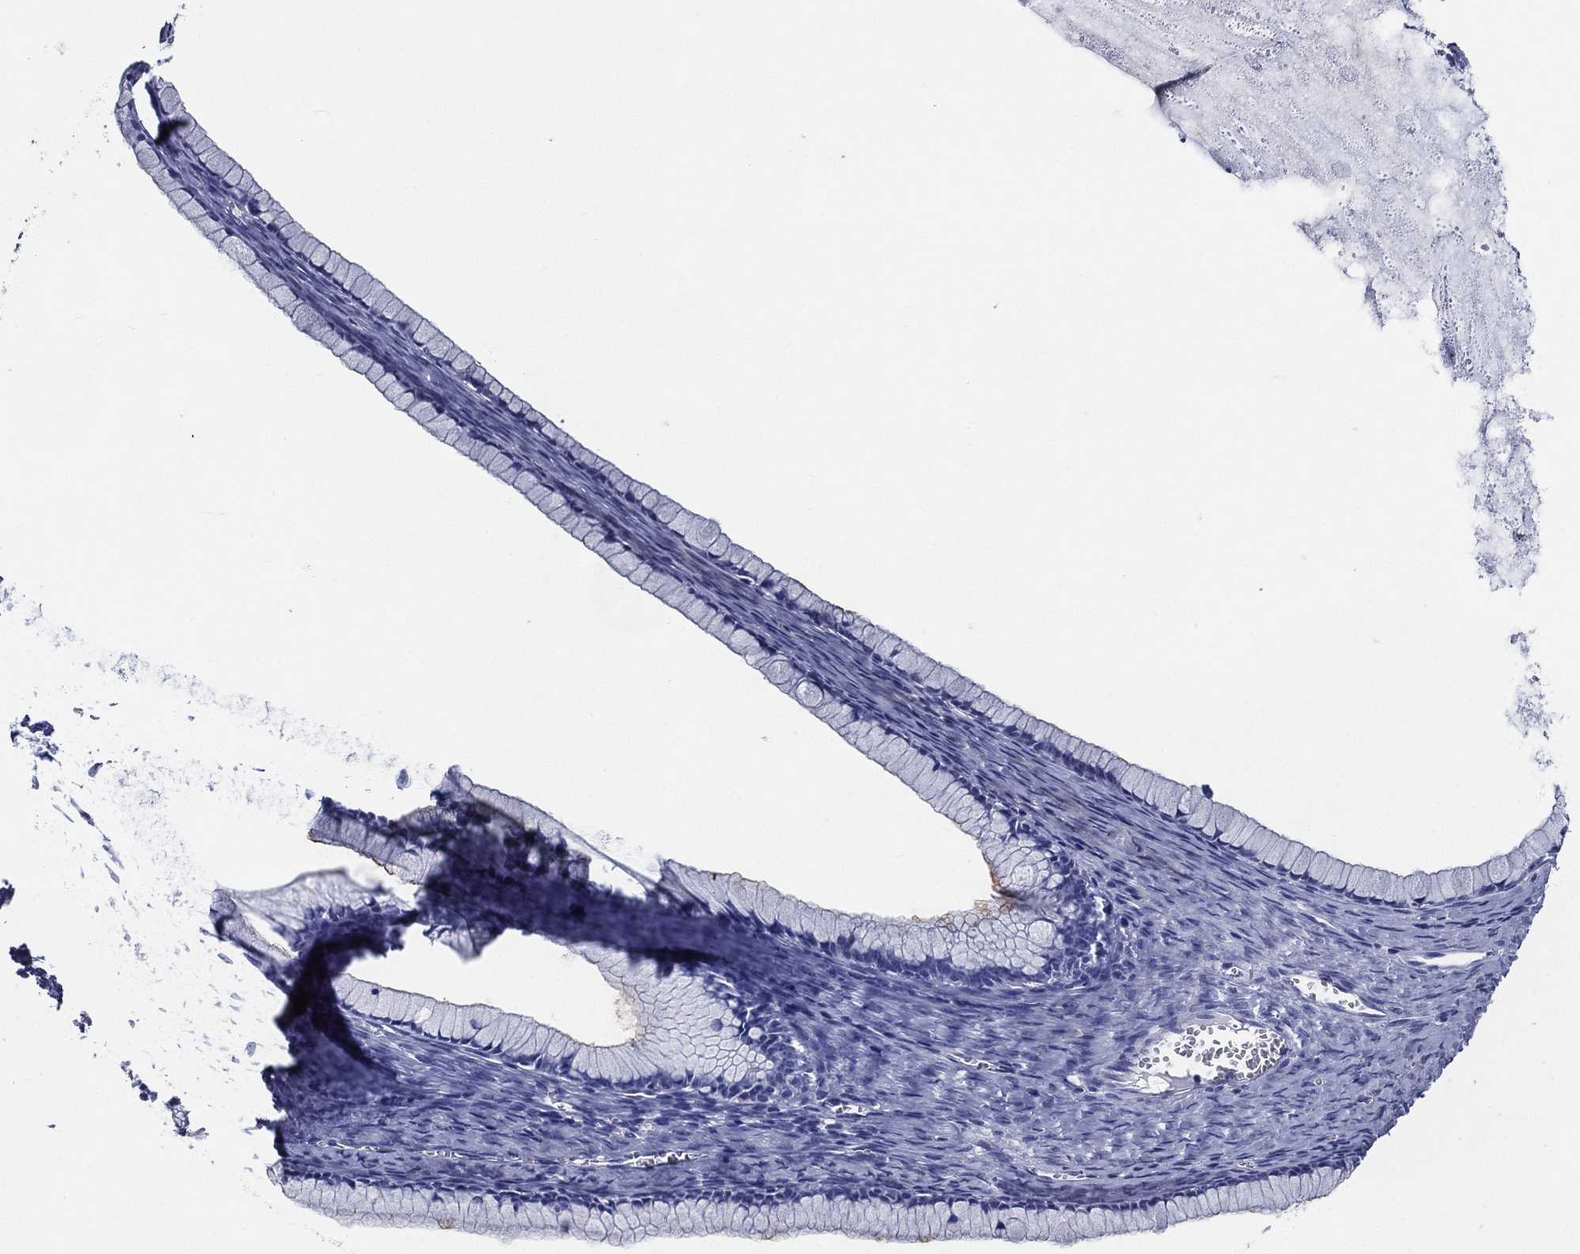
{"staining": {"intensity": "negative", "quantity": "none", "location": "none"}, "tissue": "ovarian cancer", "cell_type": "Tumor cells", "image_type": "cancer", "snomed": [{"axis": "morphology", "description": "Cystadenocarcinoma, mucinous, NOS"}, {"axis": "topography", "description": "Ovary"}], "caption": "Tumor cells show no significant staining in mucinous cystadenocarcinoma (ovarian).", "gene": "ACE2", "patient": {"sex": "female", "age": 41}}